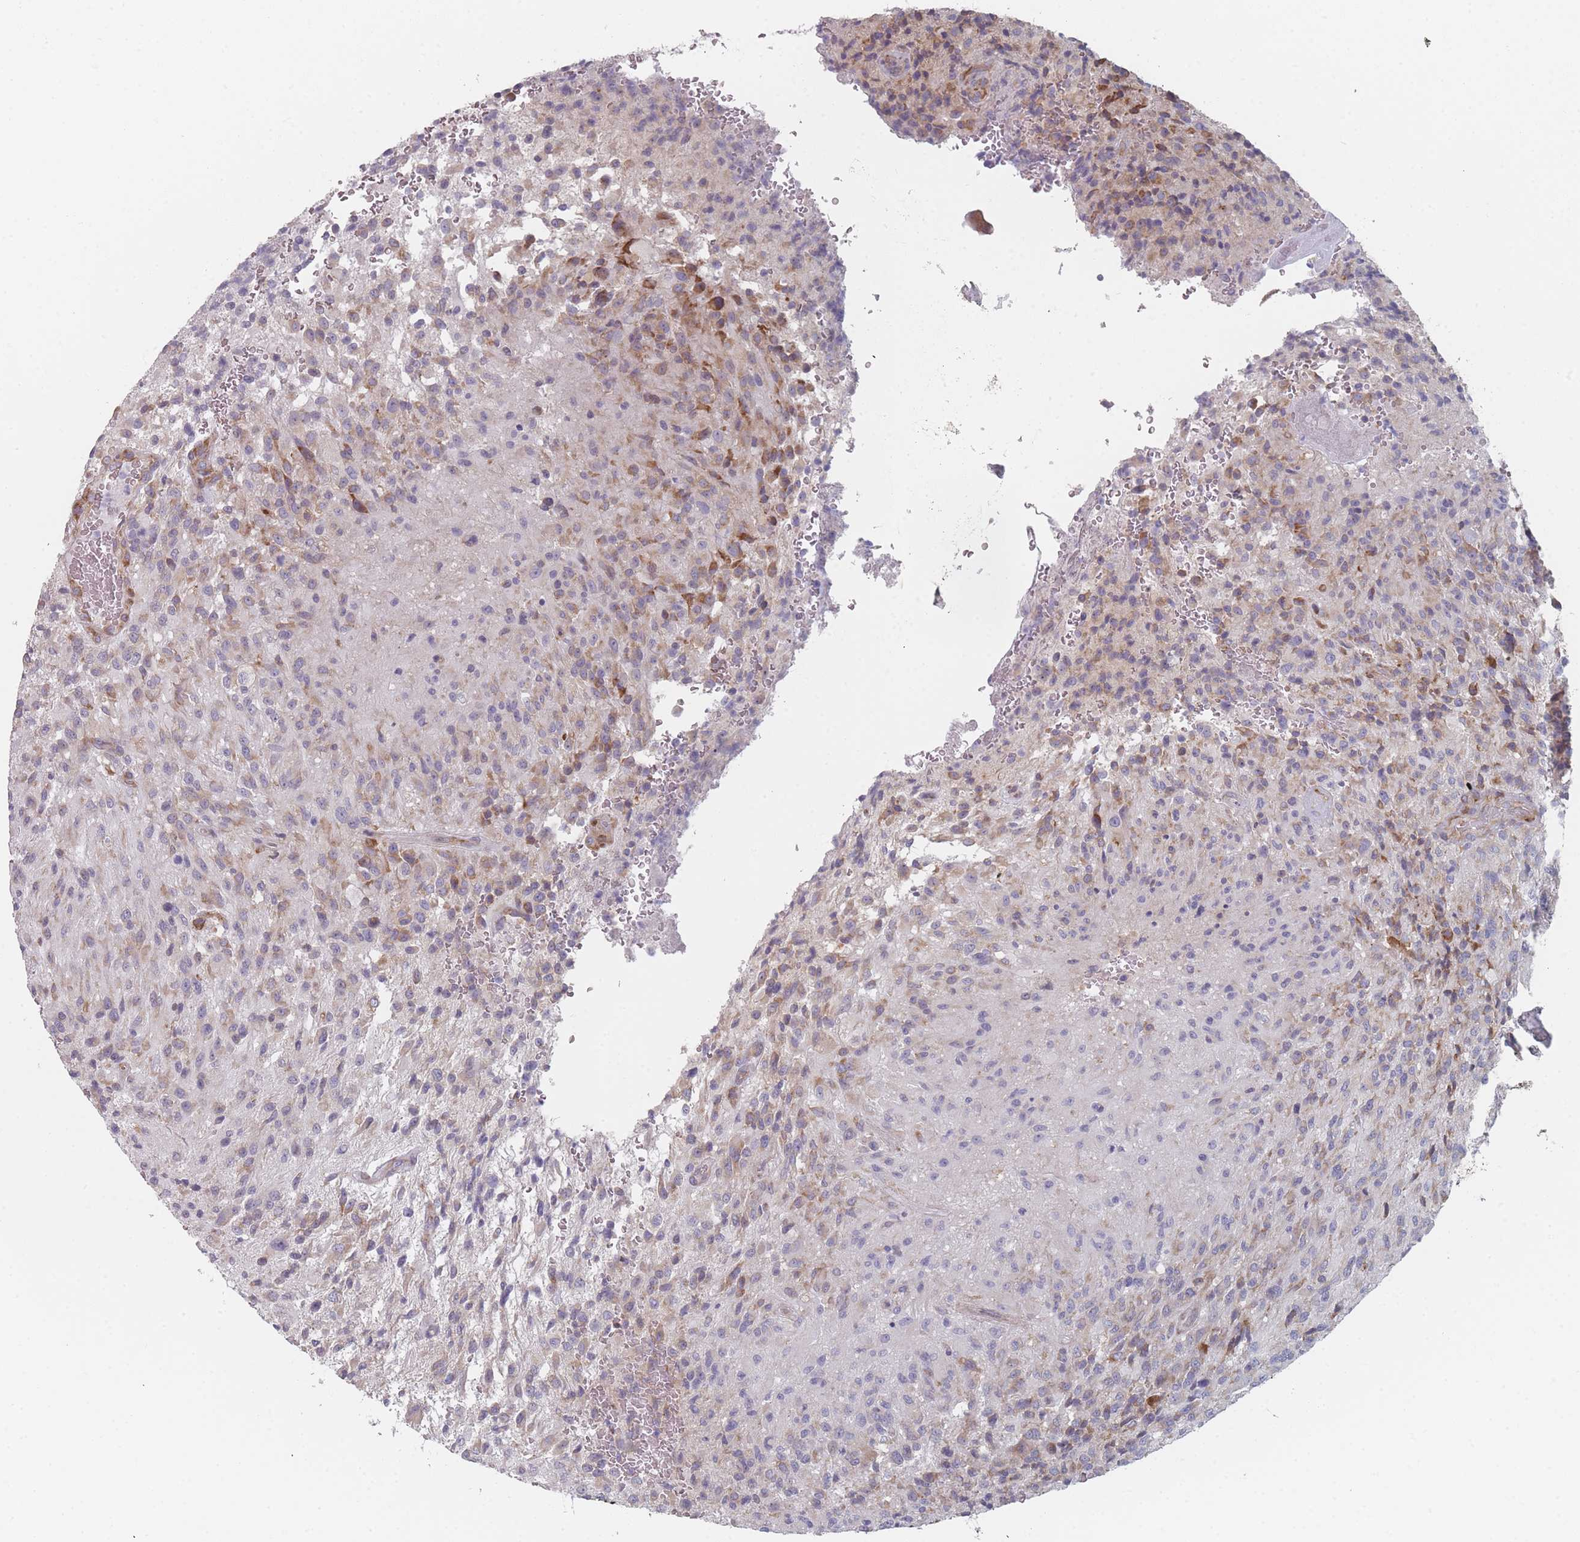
{"staining": {"intensity": "moderate", "quantity": "<25%", "location": "cytoplasmic/membranous"}, "tissue": "glioma", "cell_type": "Tumor cells", "image_type": "cancer", "snomed": [{"axis": "morphology", "description": "Normal tissue, NOS"}, {"axis": "morphology", "description": "Glioma, malignant, High grade"}, {"axis": "topography", "description": "Cerebral cortex"}], "caption": "The micrograph exhibits staining of malignant high-grade glioma, revealing moderate cytoplasmic/membranous protein staining (brown color) within tumor cells. Nuclei are stained in blue.", "gene": "CACNG5", "patient": {"sex": "male", "age": 56}}